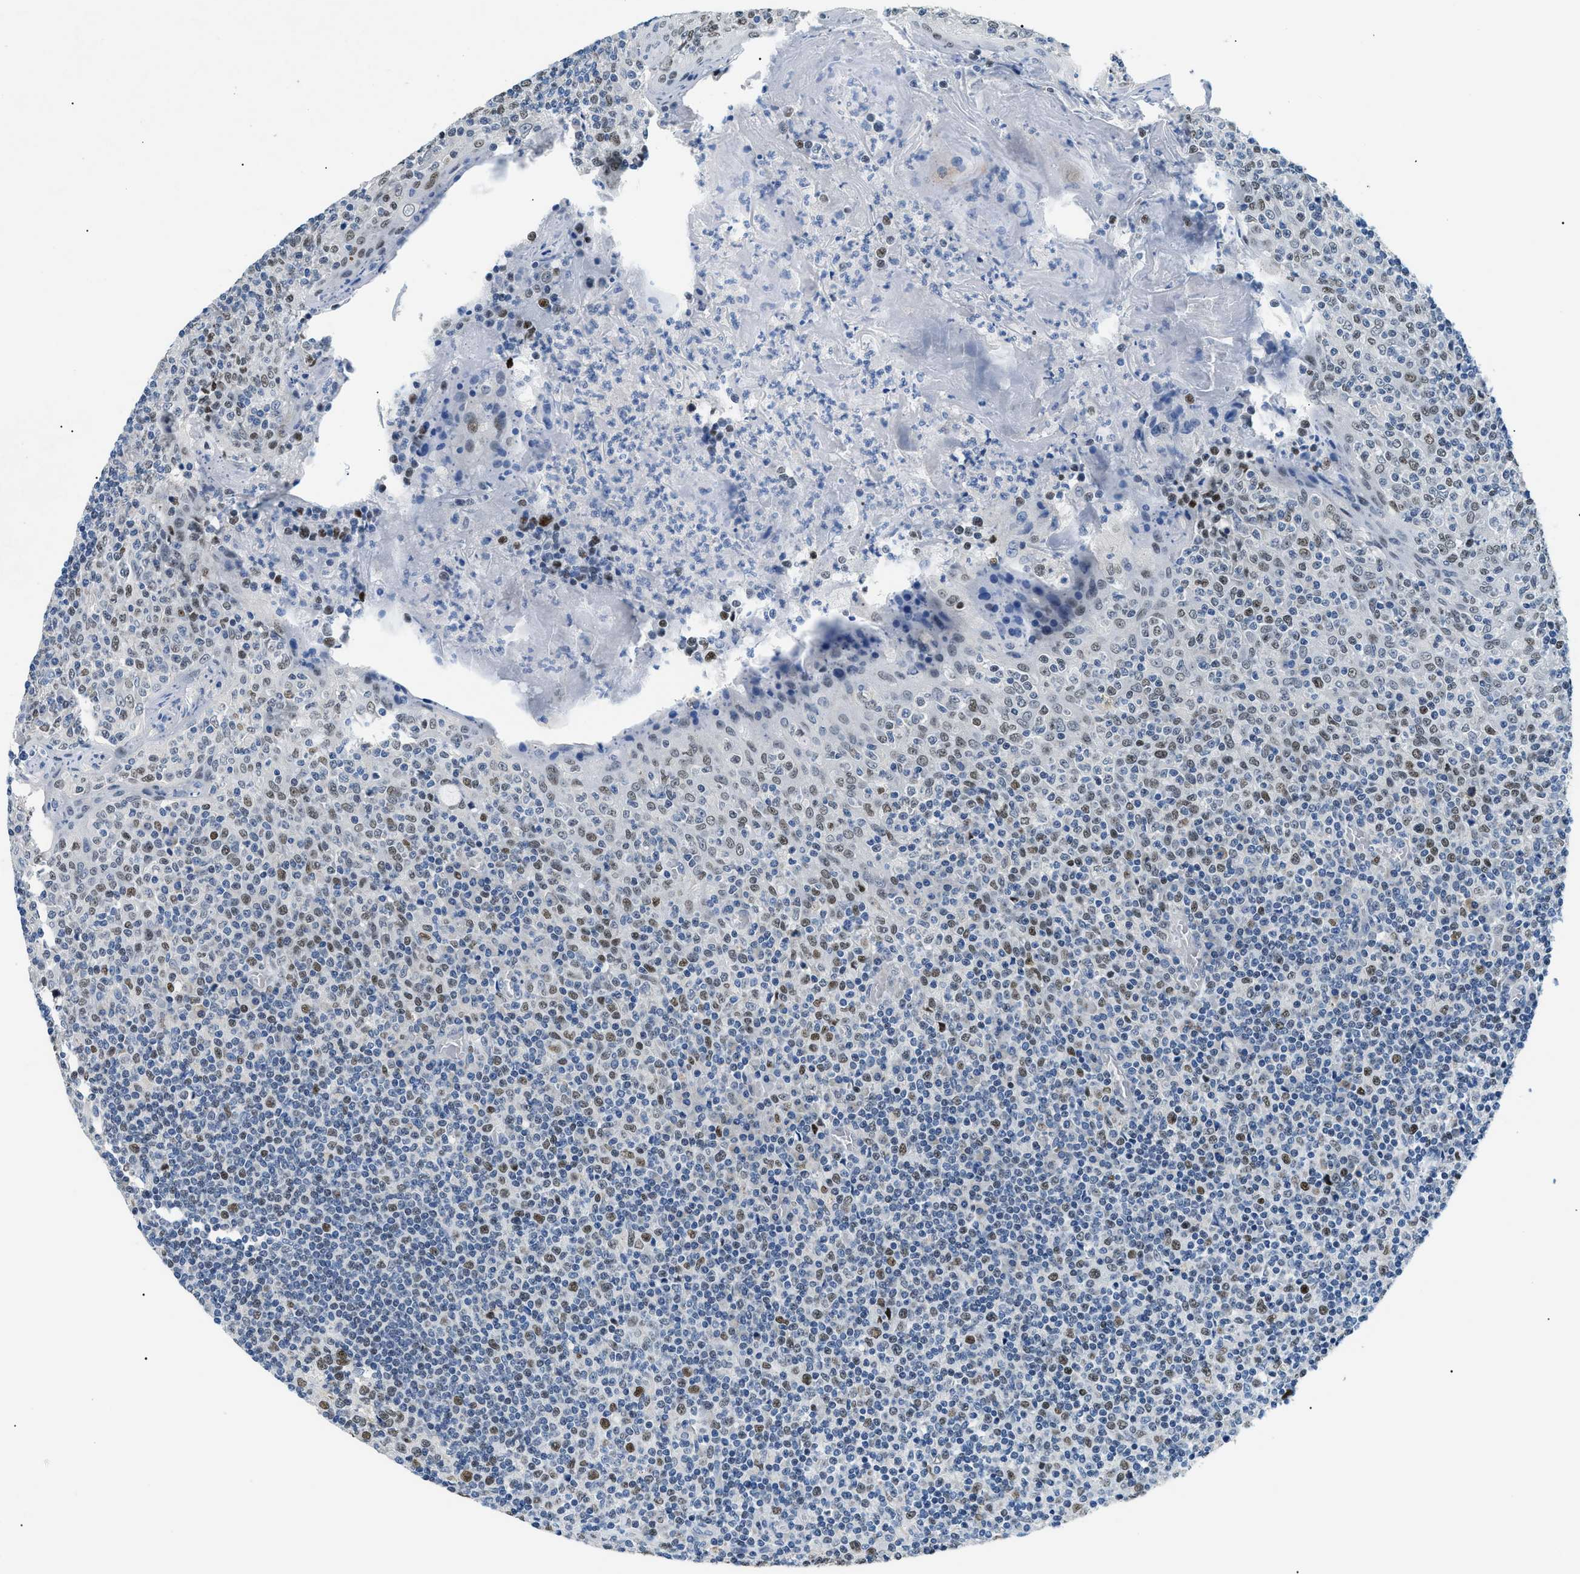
{"staining": {"intensity": "moderate", "quantity": ">75%", "location": "nuclear"}, "tissue": "tonsil", "cell_type": "Germinal center cells", "image_type": "normal", "snomed": [{"axis": "morphology", "description": "Normal tissue, NOS"}, {"axis": "topography", "description": "Tonsil"}], "caption": "A brown stain highlights moderate nuclear staining of a protein in germinal center cells of normal human tonsil.", "gene": "SMARCC1", "patient": {"sex": "female", "age": 19}}